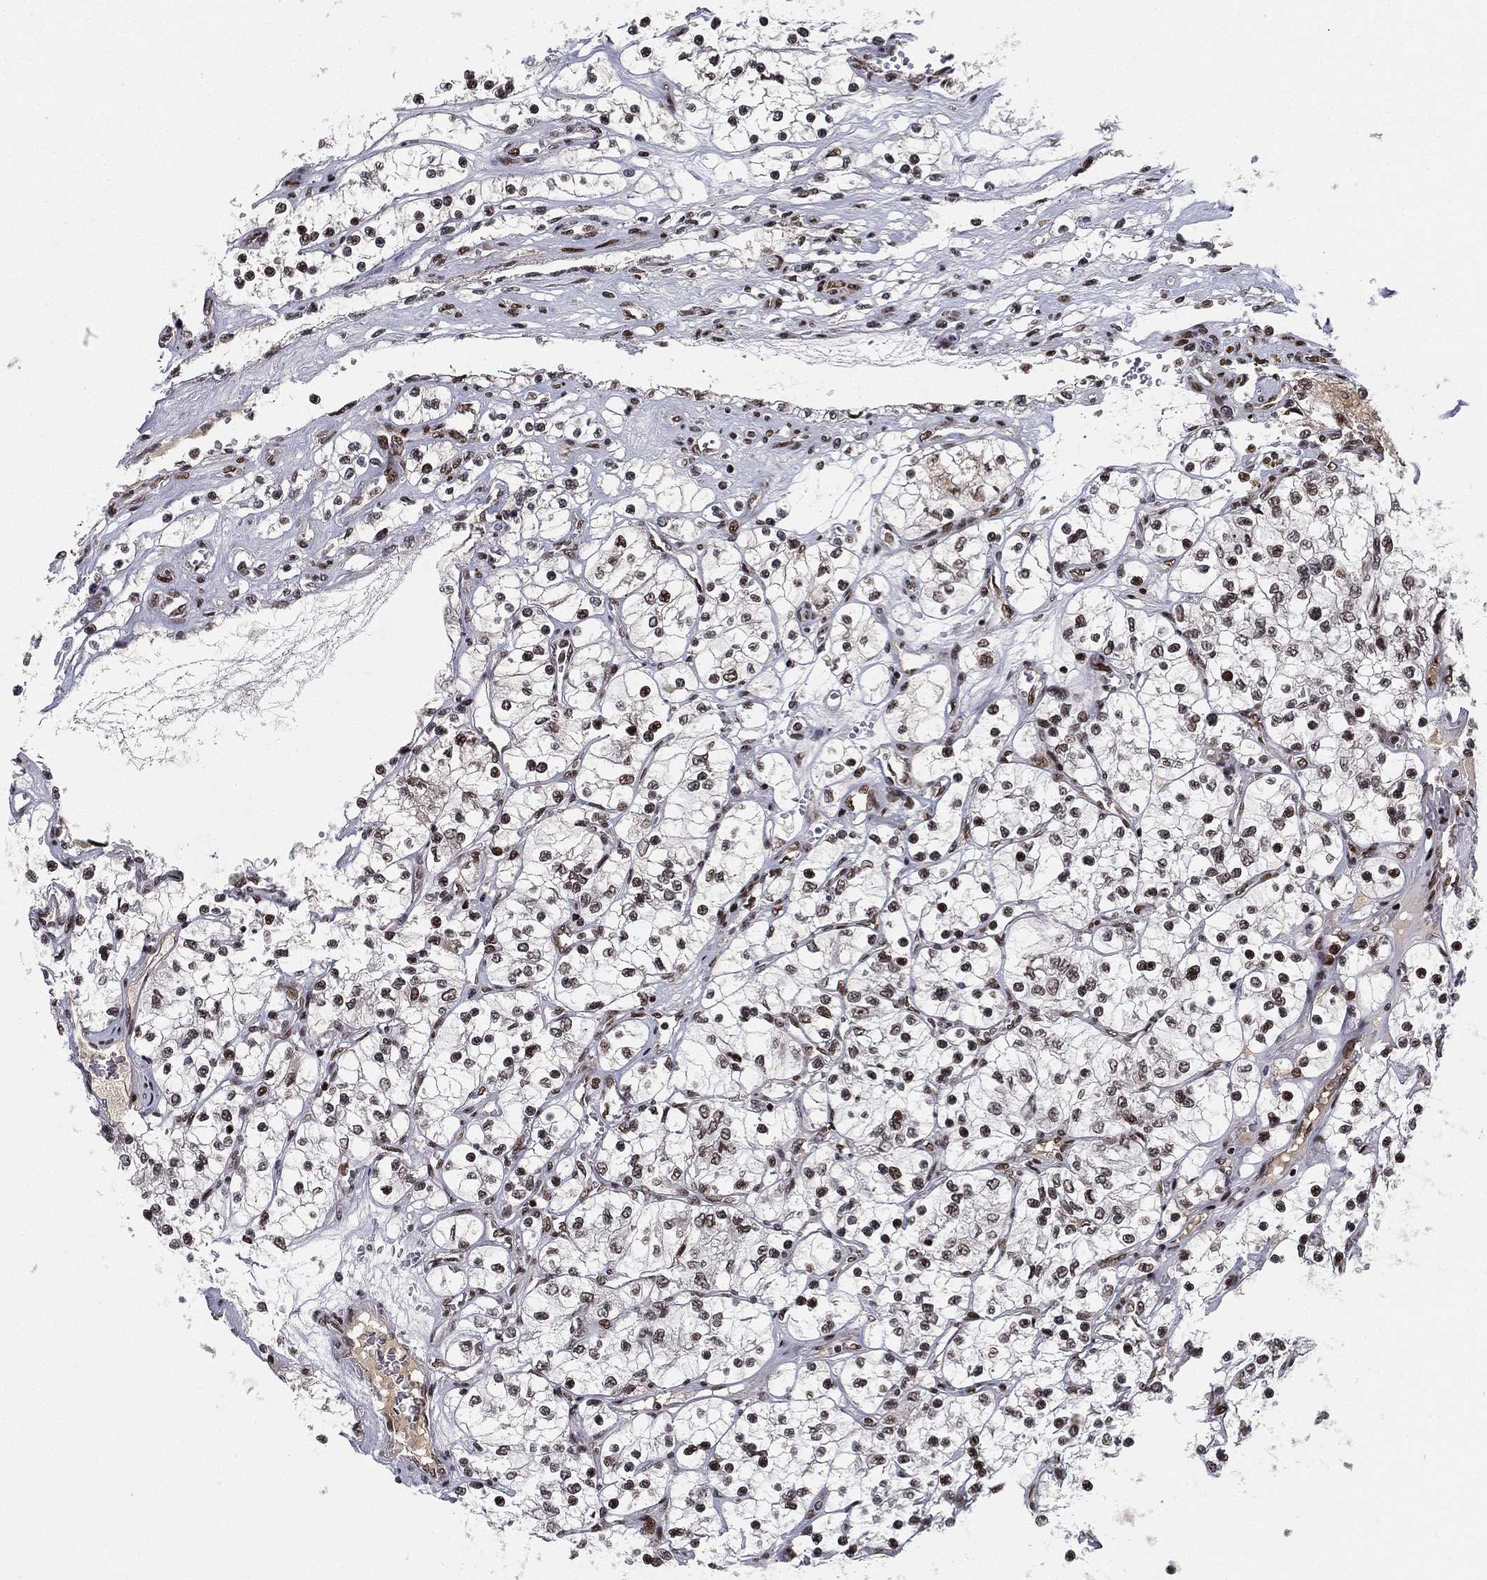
{"staining": {"intensity": "moderate", "quantity": ">75%", "location": "nuclear"}, "tissue": "renal cancer", "cell_type": "Tumor cells", "image_type": "cancer", "snomed": [{"axis": "morphology", "description": "Adenocarcinoma, NOS"}, {"axis": "topography", "description": "Kidney"}], "caption": "Protein staining exhibits moderate nuclear positivity in approximately >75% of tumor cells in renal cancer.", "gene": "RTF1", "patient": {"sex": "female", "age": 69}}